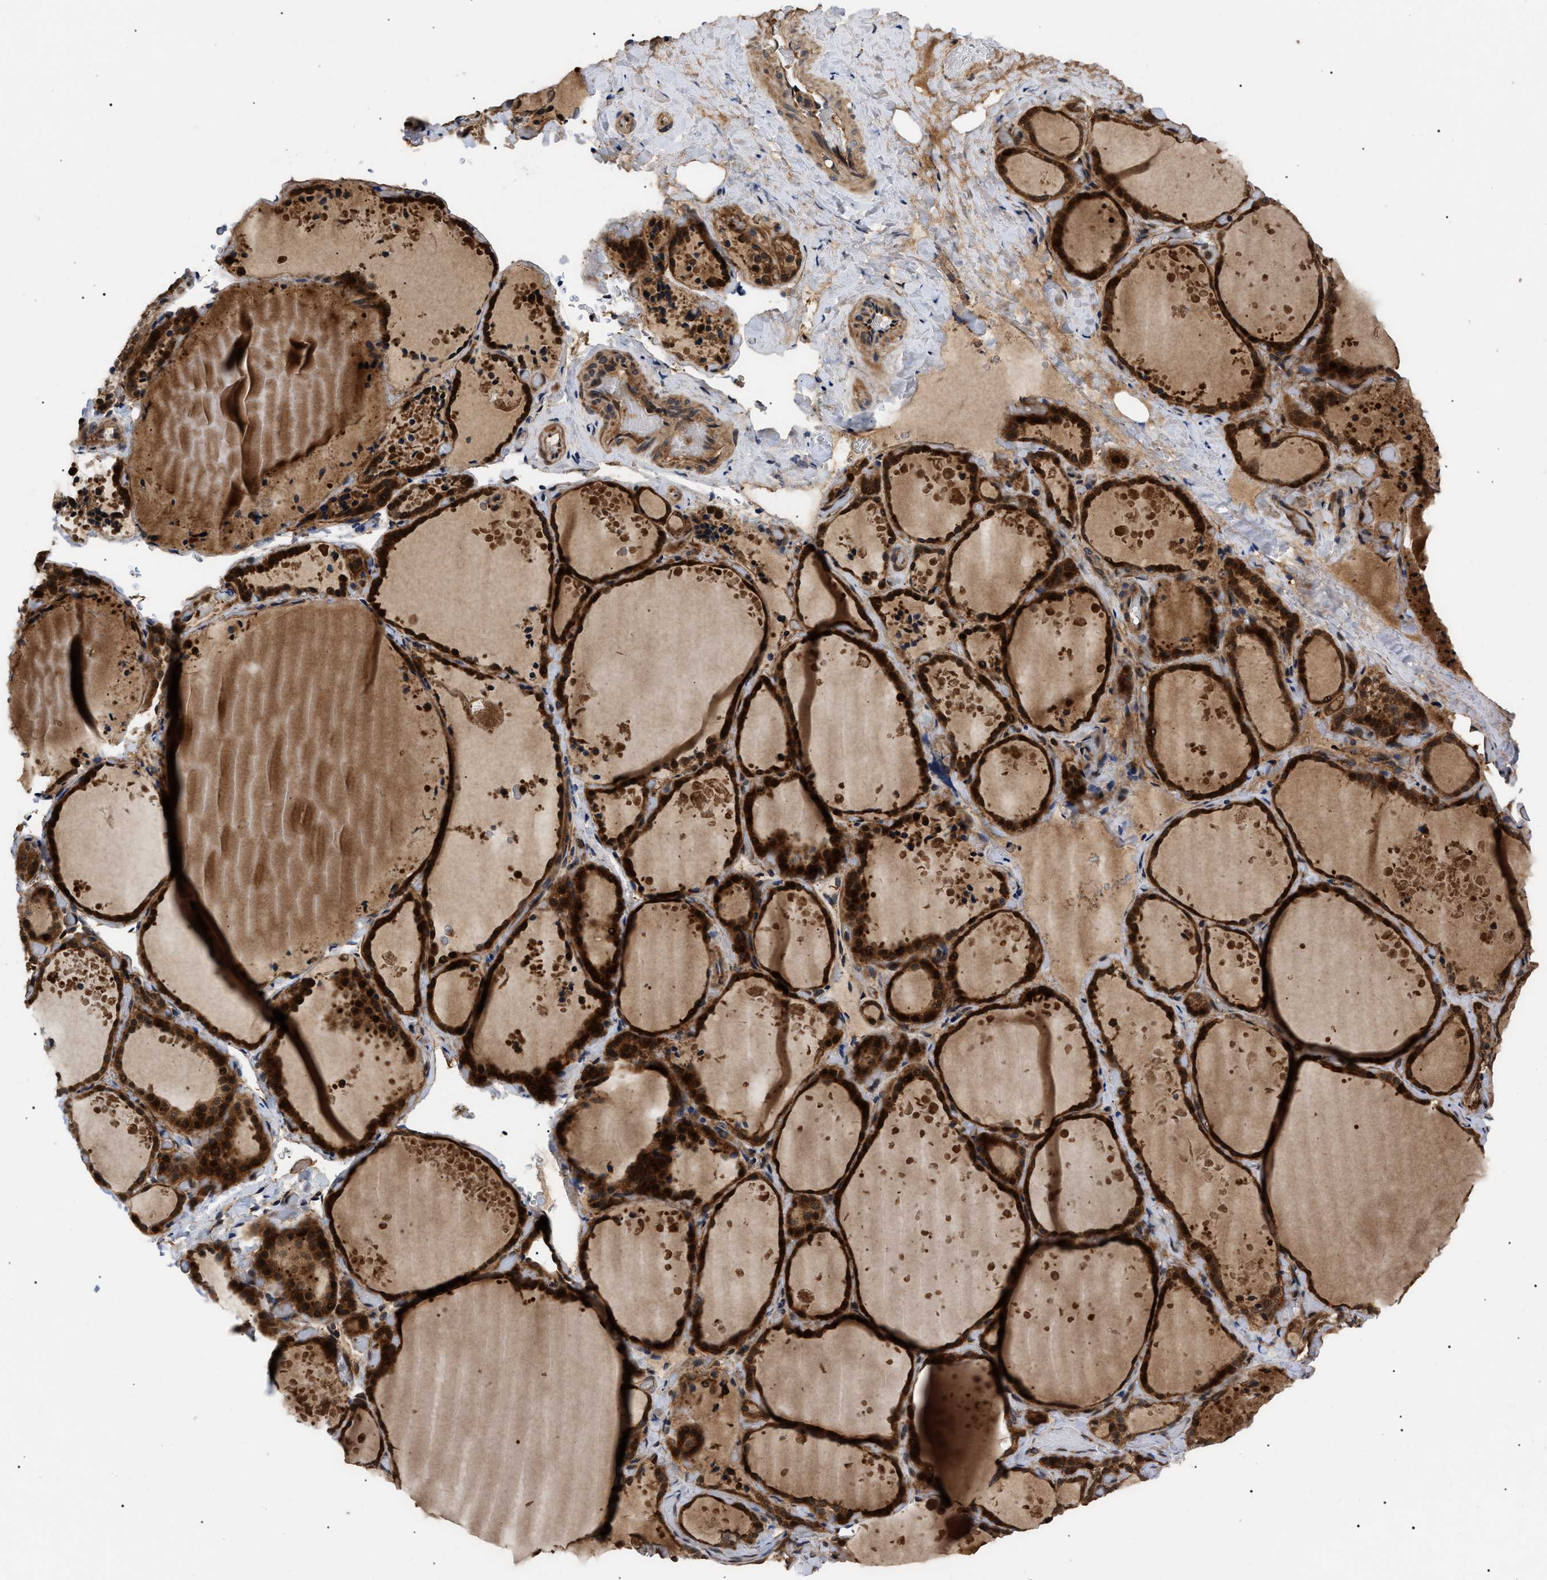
{"staining": {"intensity": "strong", "quantity": ">75%", "location": "cytoplasmic/membranous,nuclear"}, "tissue": "thyroid gland", "cell_type": "Glandular cells", "image_type": "normal", "snomed": [{"axis": "morphology", "description": "Normal tissue, NOS"}, {"axis": "topography", "description": "Thyroid gland"}], "caption": "DAB immunohistochemical staining of unremarkable human thyroid gland reveals strong cytoplasmic/membranous,nuclear protein positivity in approximately >75% of glandular cells.", "gene": "ASTL", "patient": {"sex": "female", "age": 44}}